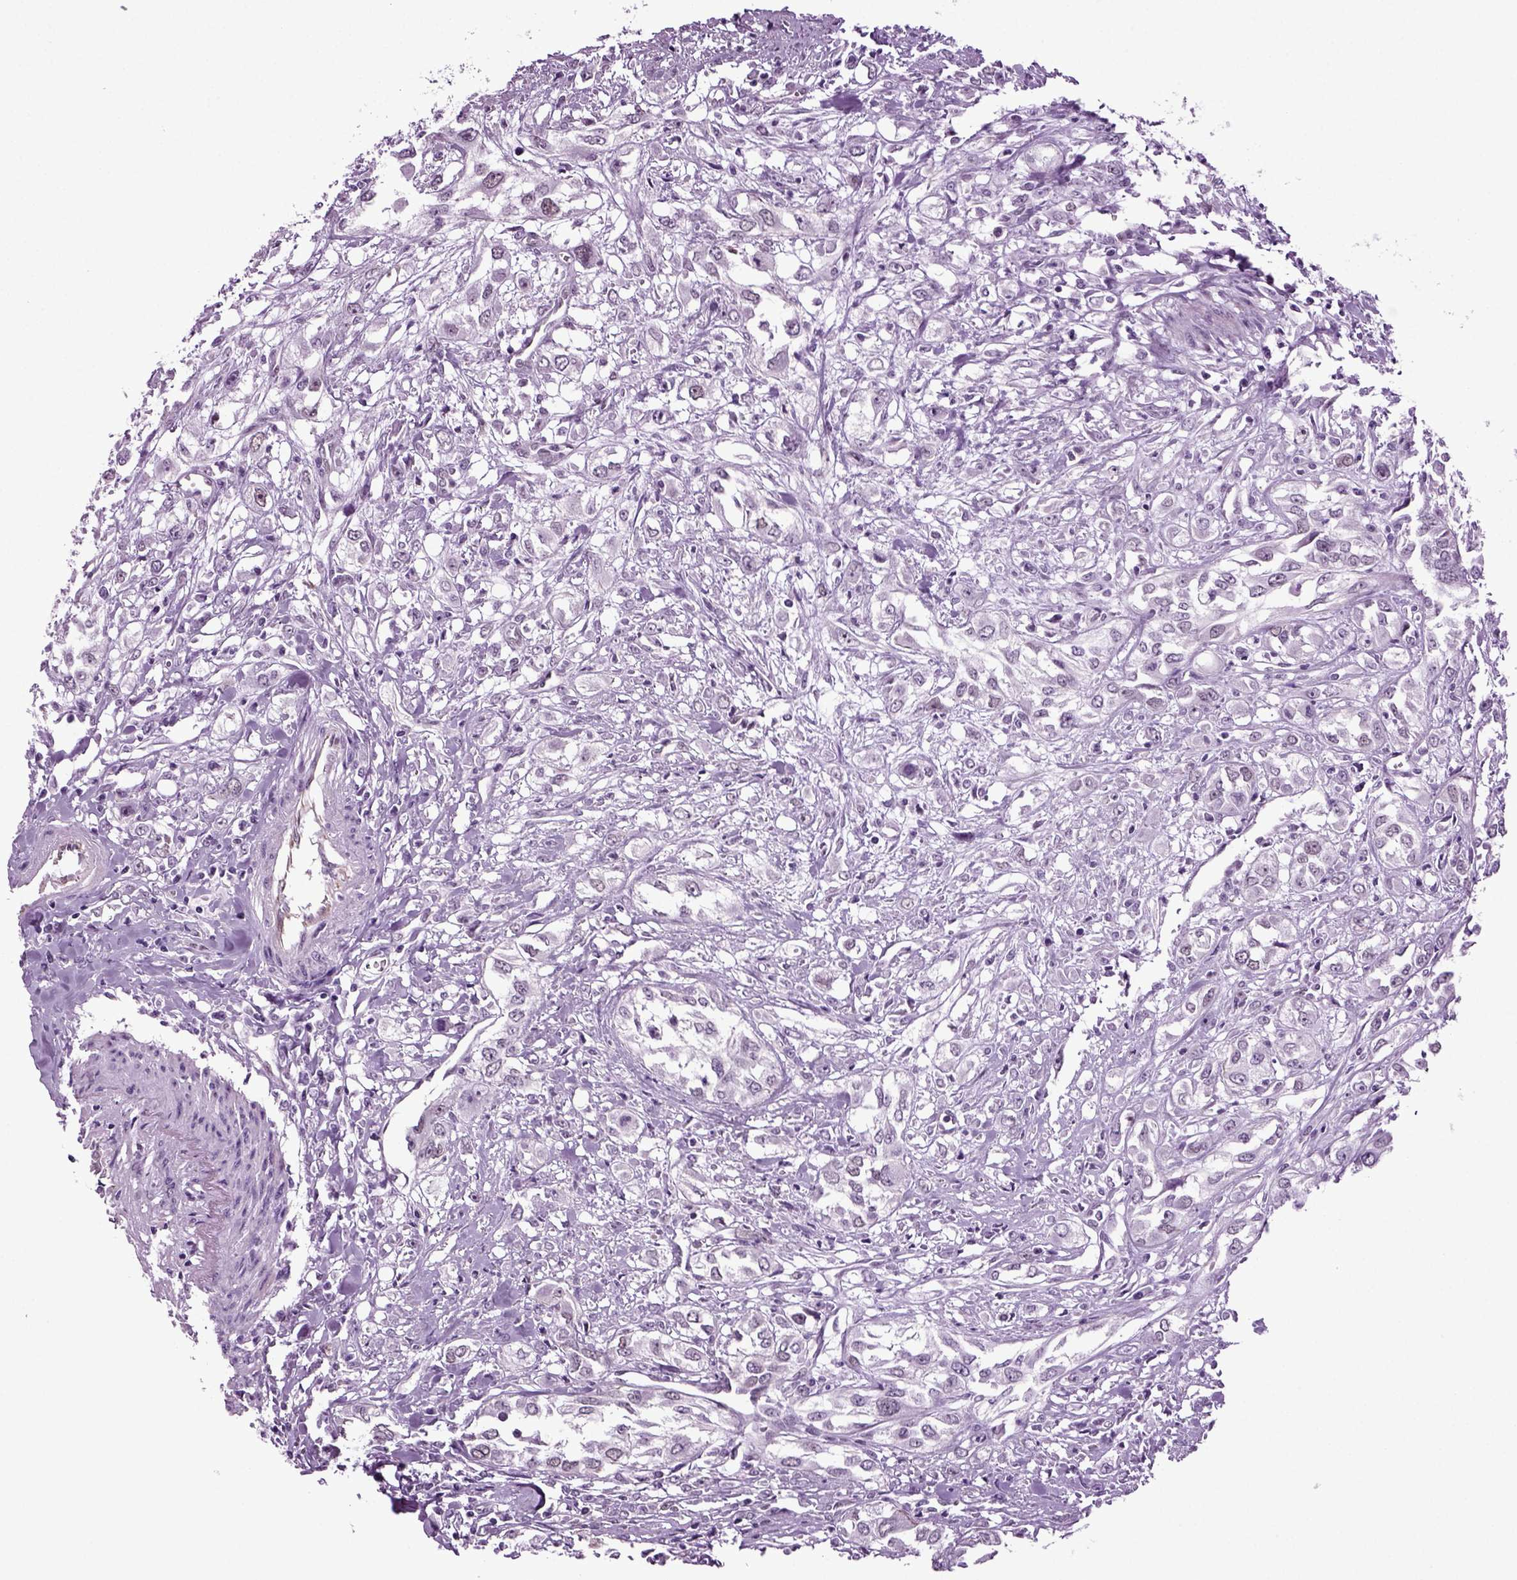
{"staining": {"intensity": "negative", "quantity": "none", "location": "none"}, "tissue": "urothelial cancer", "cell_type": "Tumor cells", "image_type": "cancer", "snomed": [{"axis": "morphology", "description": "Urothelial carcinoma, High grade"}, {"axis": "topography", "description": "Urinary bladder"}], "caption": "A high-resolution photomicrograph shows immunohistochemistry staining of urothelial carcinoma (high-grade), which shows no significant positivity in tumor cells.", "gene": "RFX3", "patient": {"sex": "male", "age": 67}}